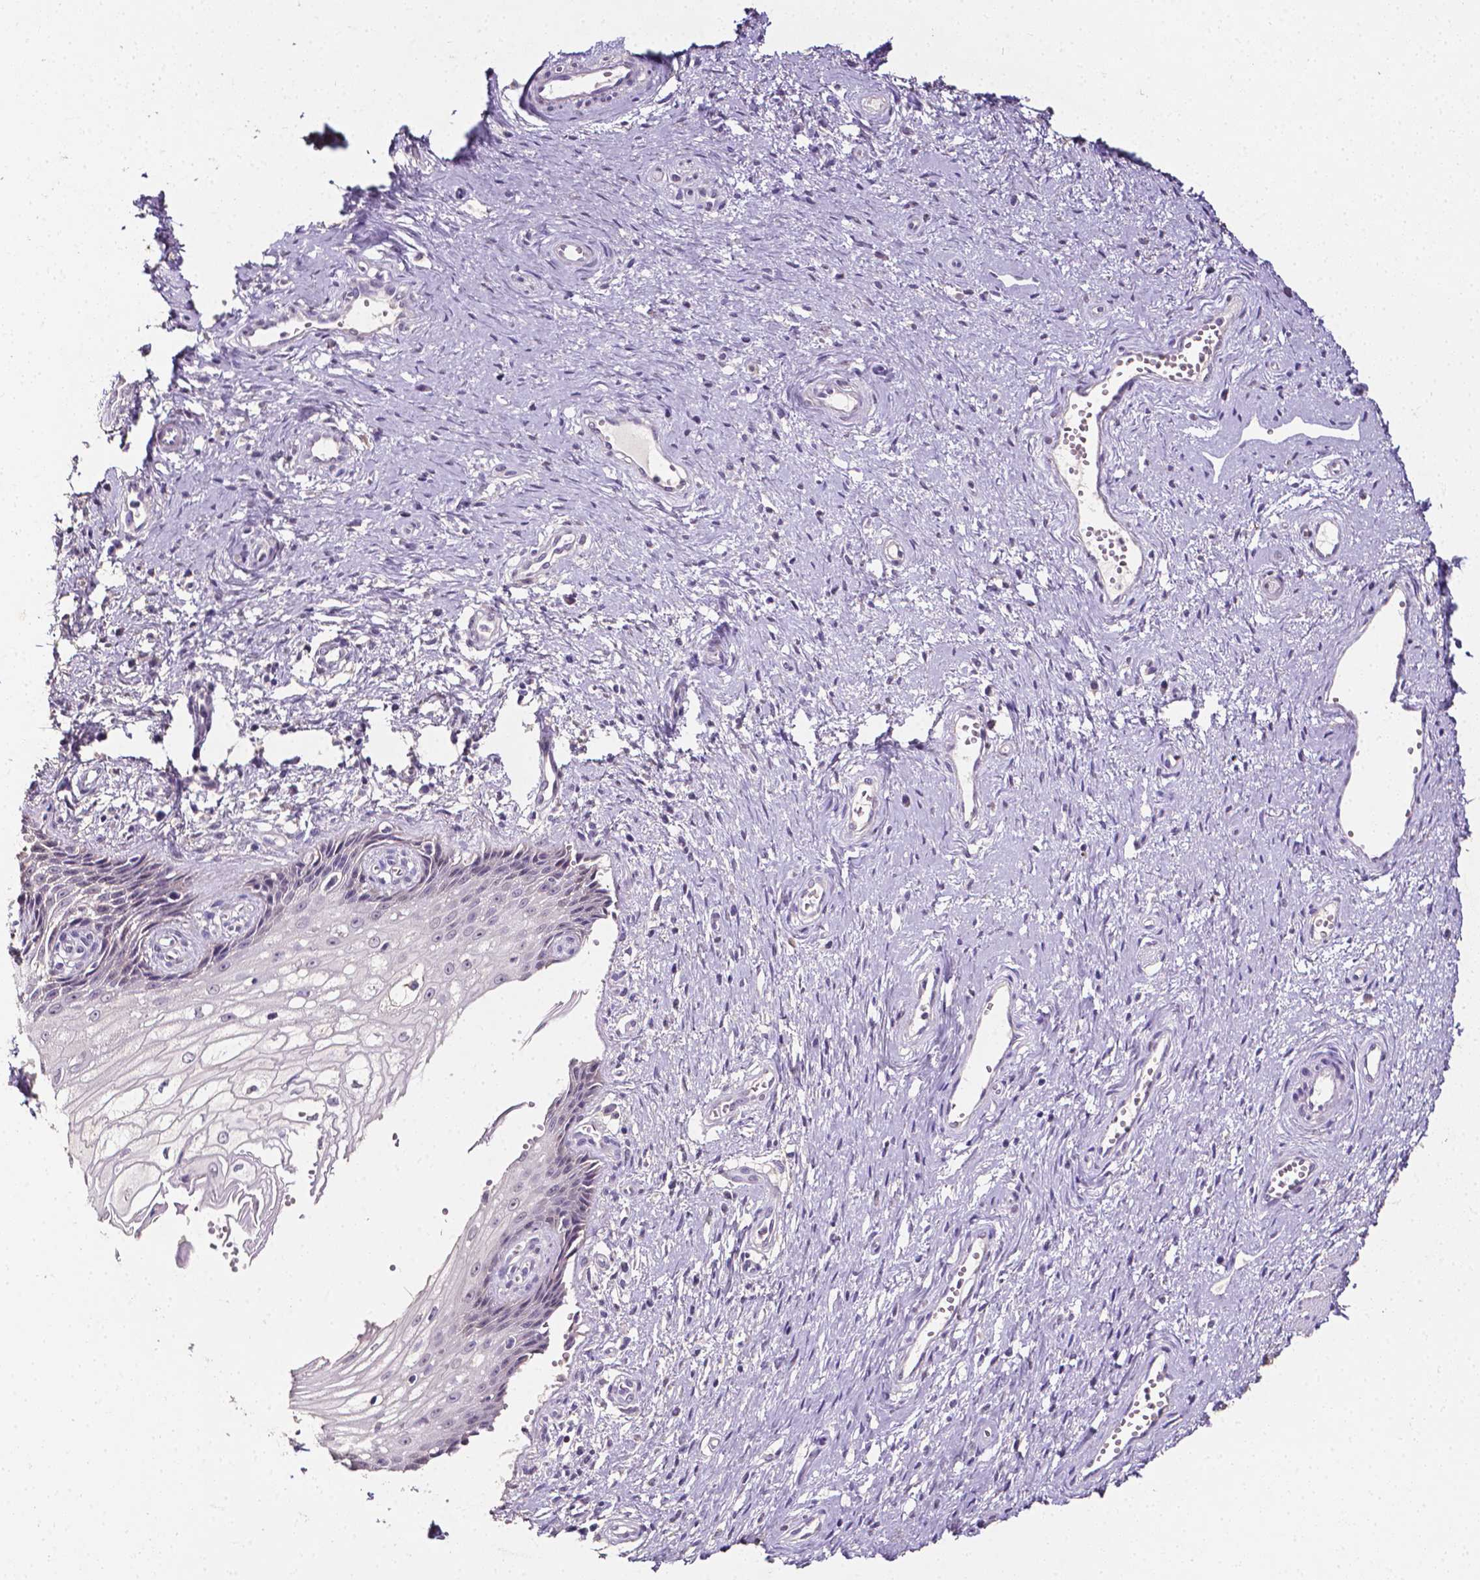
{"staining": {"intensity": "negative", "quantity": "none", "location": "none"}, "tissue": "cervical cancer", "cell_type": "Tumor cells", "image_type": "cancer", "snomed": [{"axis": "morphology", "description": "Squamous cell carcinoma, NOS"}, {"axis": "topography", "description": "Cervix"}], "caption": "There is no significant positivity in tumor cells of squamous cell carcinoma (cervical). (DAB (3,3'-diaminobenzidine) immunohistochemistry with hematoxylin counter stain).", "gene": "PSAT1", "patient": {"sex": "female", "age": 30}}